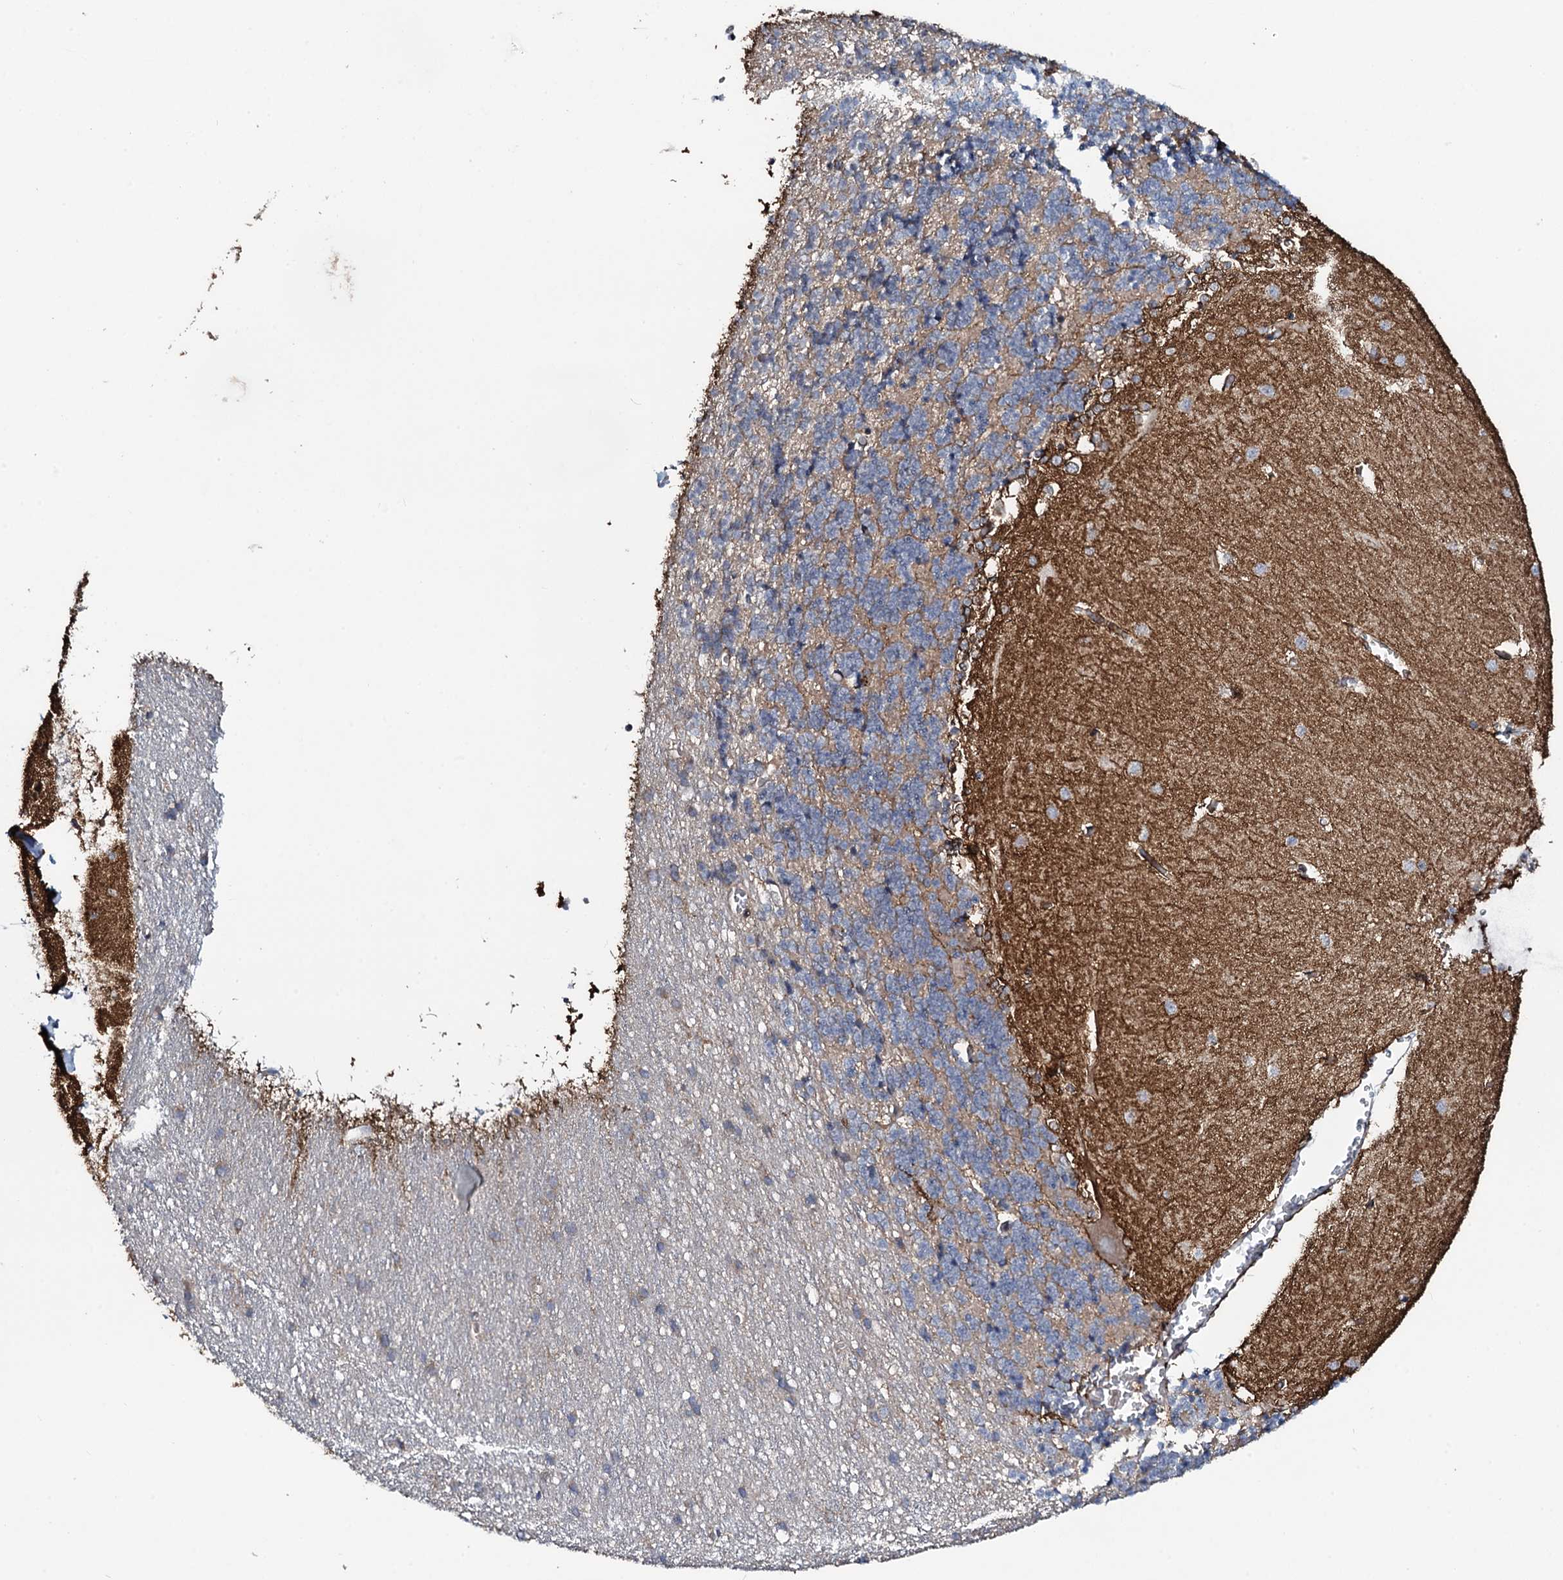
{"staining": {"intensity": "weak", "quantity": "25%-75%", "location": "cytoplasmic/membranous"}, "tissue": "cerebellum", "cell_type": "Cells in granular layer", "image_type": "normal", "snomed": [{"axis": "morphology", "description": "Normal tissue, NOS"}, {"axis": "topography", "description": "Cerebellum"}], "caption": "An image showing weak cytoplasmic/membranous expression in about 25%-75% of cells in granular layer in normal cerebellum, as visualized by brown immunohistochemical staining.", "gene": "COG6", "patient": {"sex": "male", "age": 37}}